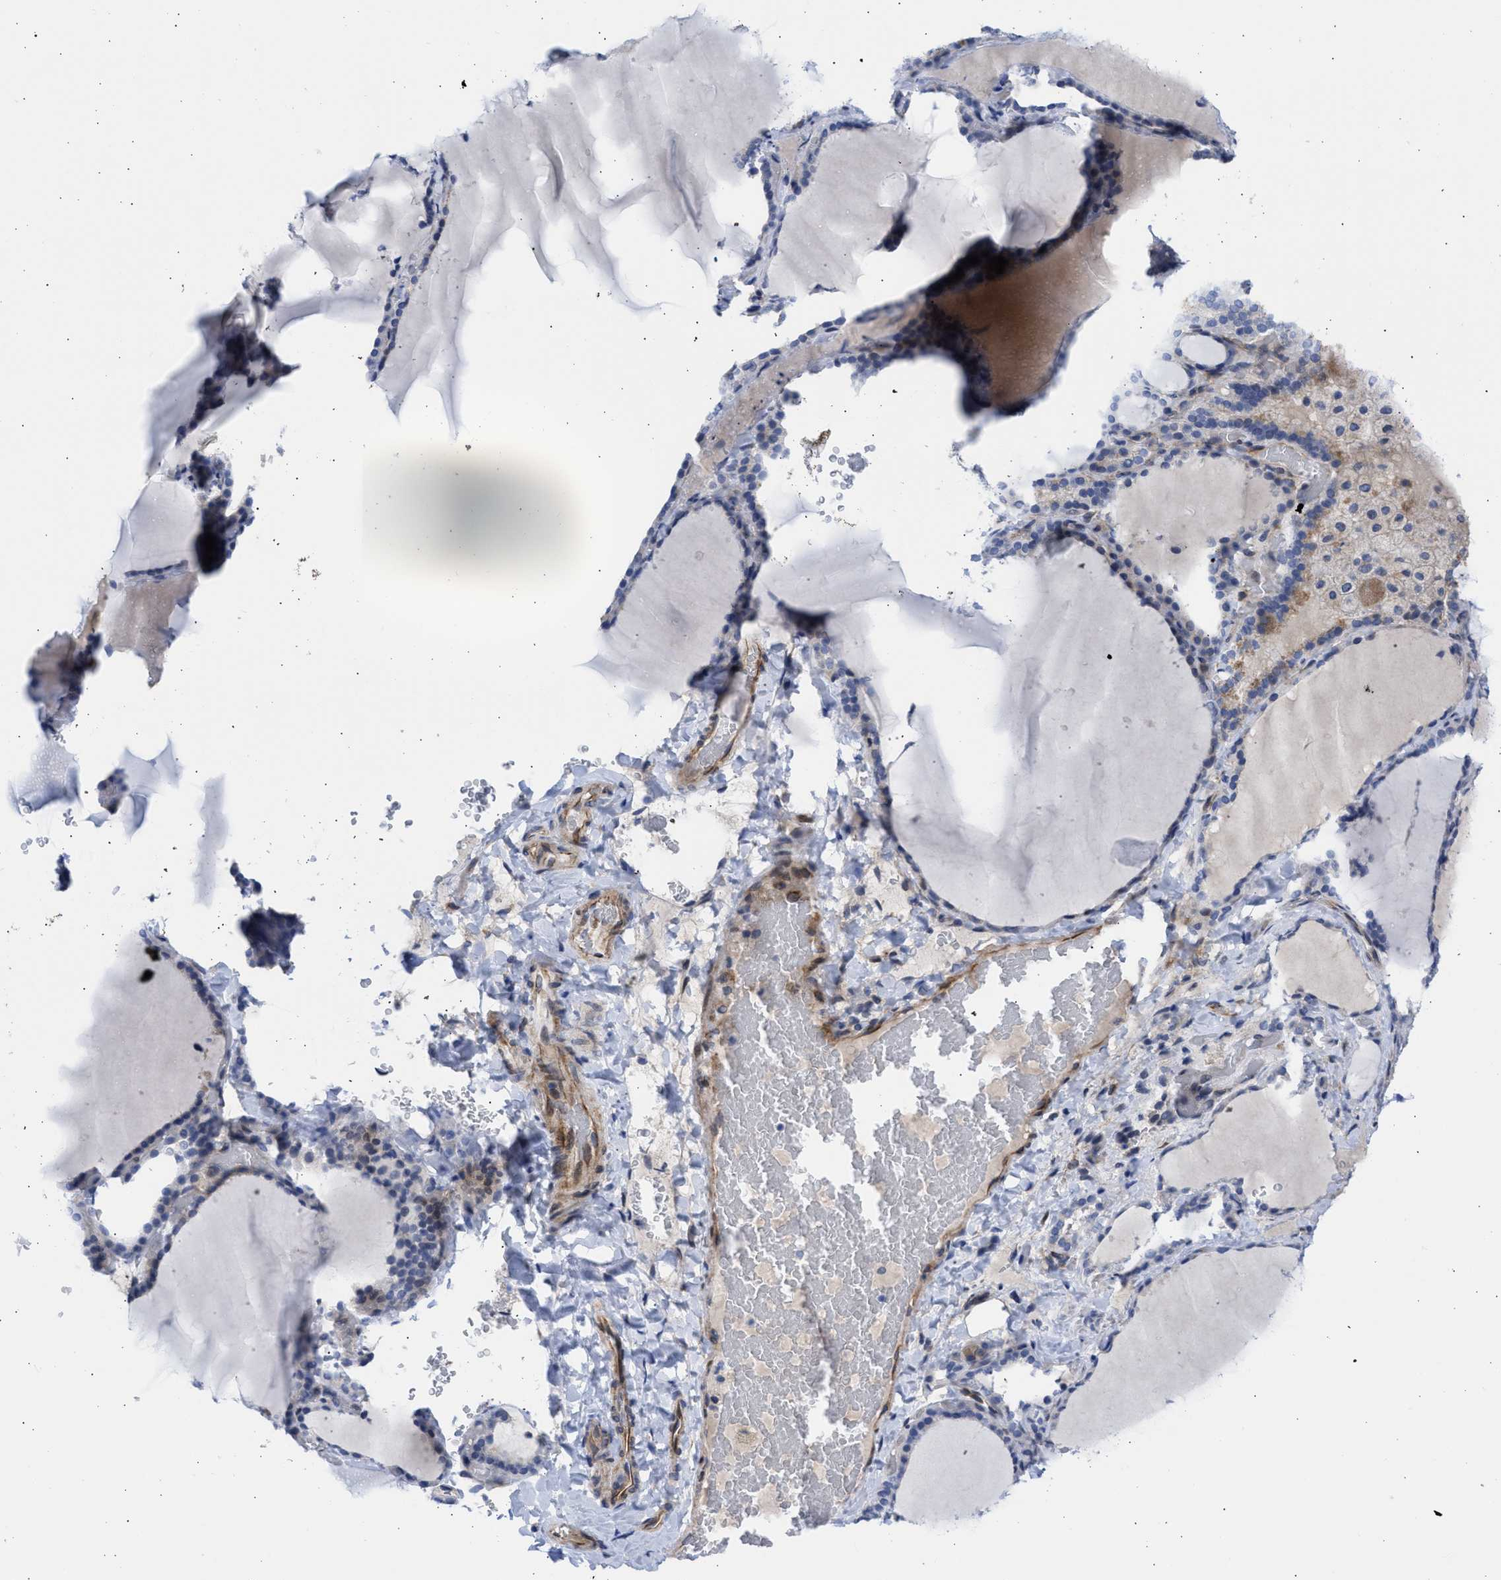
{"staining": {"intensity": "negative", "quantity": "none", "location": "none"}, "tissue": "thyroid gland", "cell_type": "Glandular cells", "image_type": "normal", "snomed": [{"axis": "morphology", "description": "Normal tissue, NOS"}, {"axis": "topography", "description": "Thyroid gland"}], "caption": "Thyroid gland was stained to show a protein in brown. There is no significant expression in glandular cells.", "gene": "NUP35", "patient": {"sex": "female", "age": 28}}